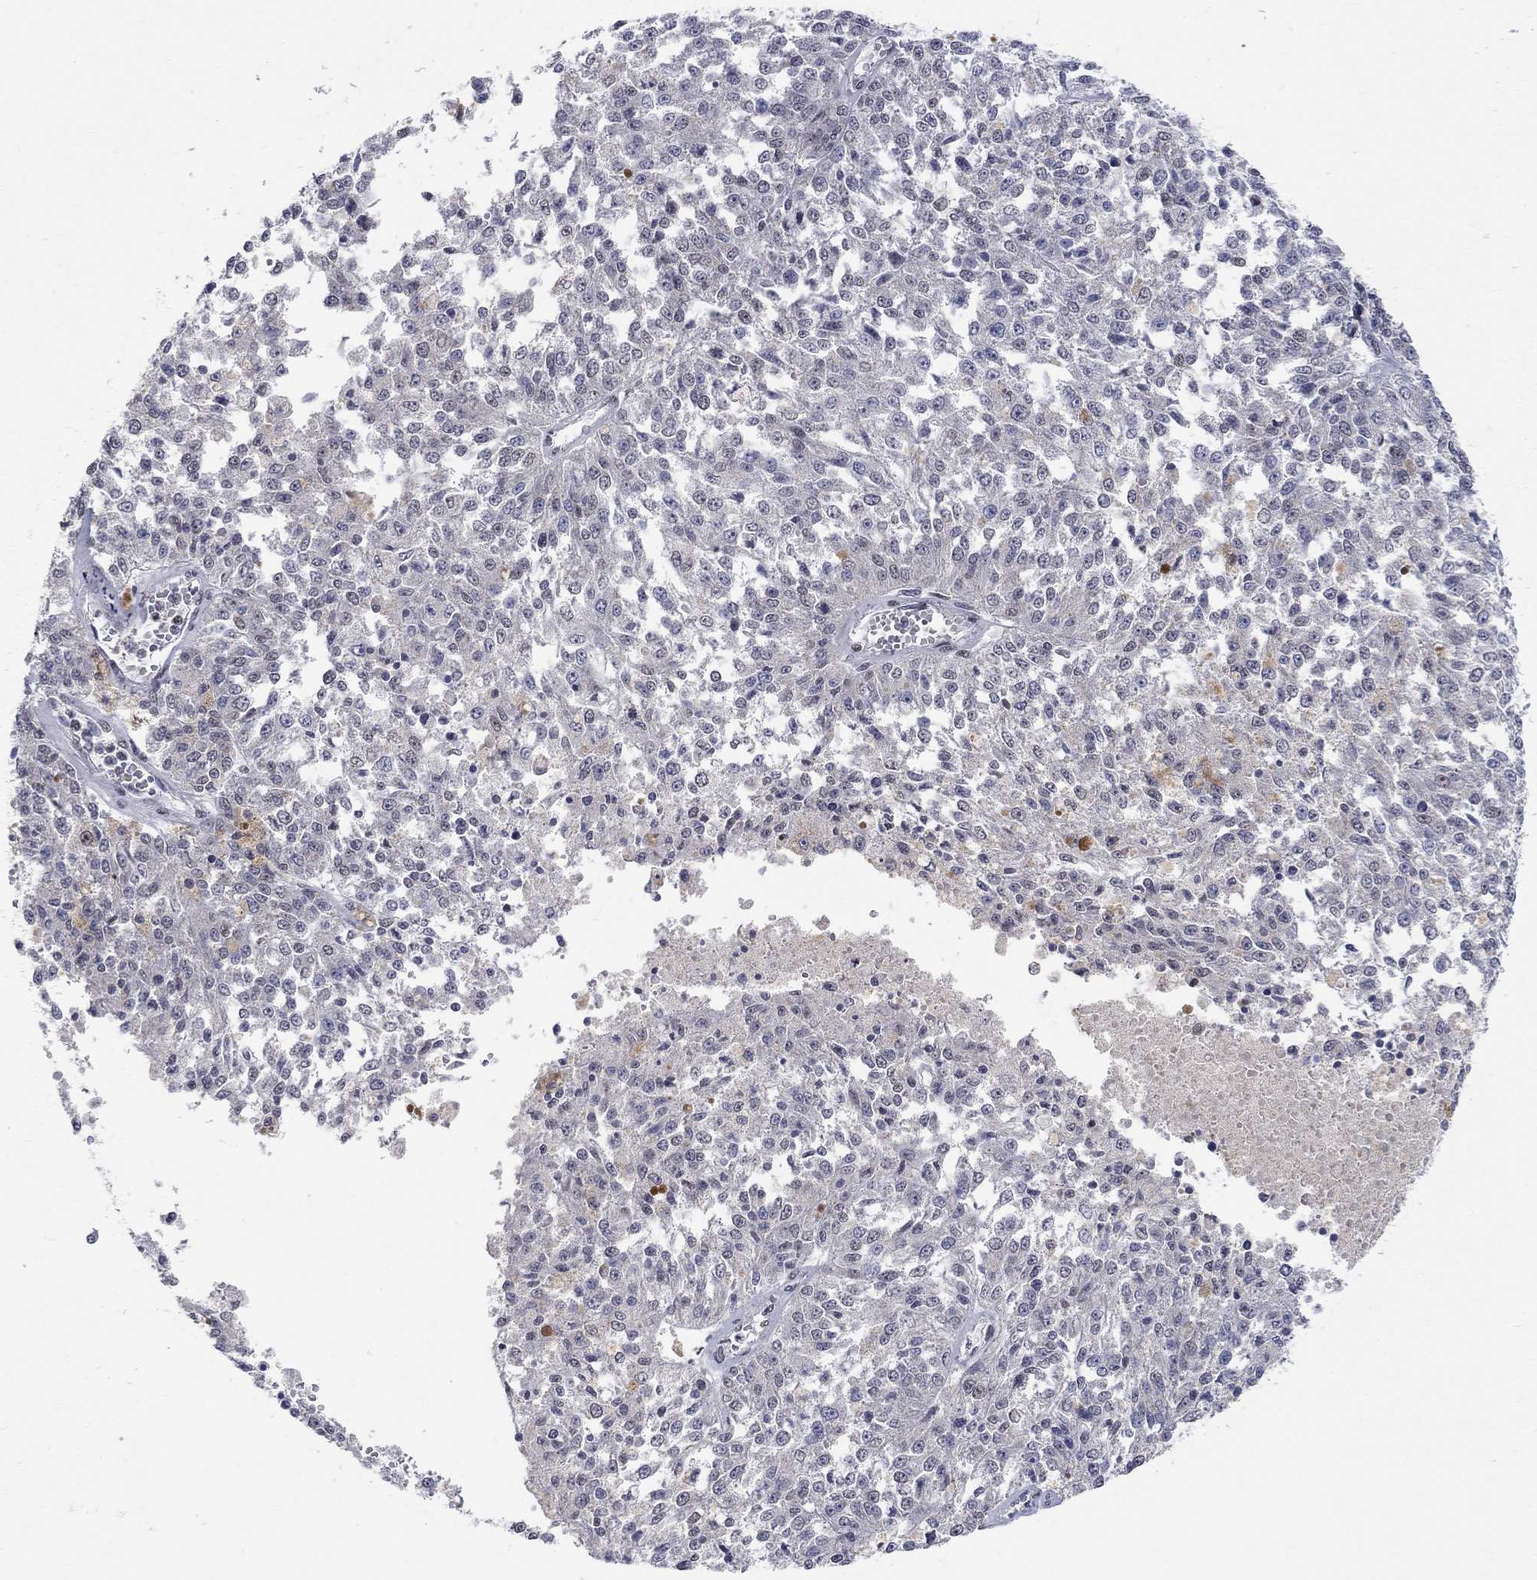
{"staining": {"intensity": "negative", "quantity": "none", "location": "none"}, "tissue": "melanoma", "cell_type": "Tumor cells", "image_type": "cancer", "snomed": [{"axis": "morphology", "description": "Malignant melanoma, Metastatic site"}, {"axis": "topography", "description": "Lymph node"}], "caption": "Melanoma was stained to show a protein in brown. There is no significant expression in tumor cells.", "gene": "KLF12", "patient": {"sex": "female", "age": 64}}